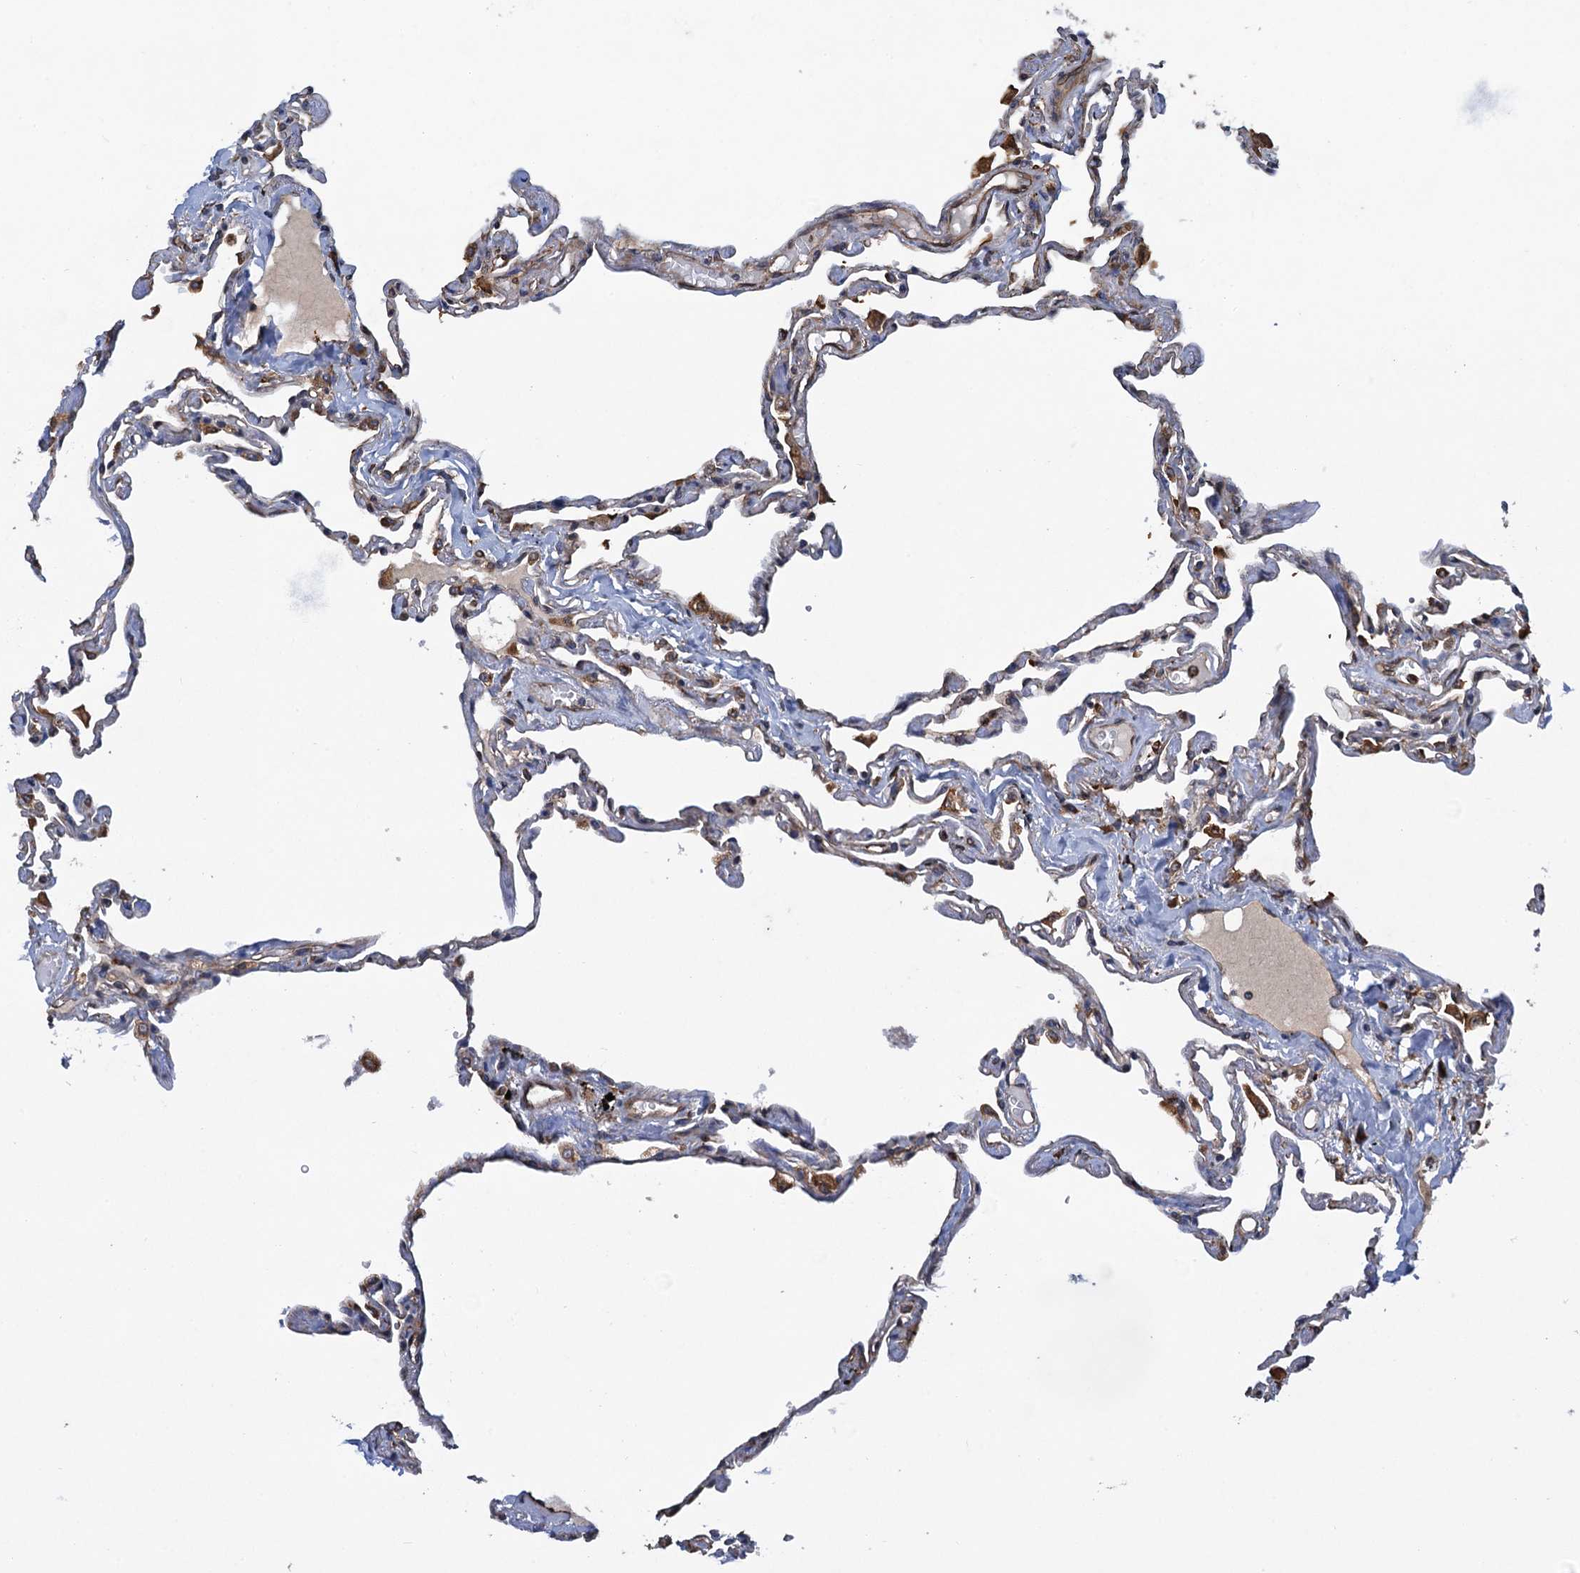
{"staining": {"intensity": "weak", "quantity": "<25%", "location": "cytoplasmic/membranous"}, "tissue": "lung", "cell_type": "Alveolar cells", "image_type": "normal", "snomed": [{"axis": "morphology", "description": "Normal tissue, NOS"}, {"axis": "topography", "description": "Lung"}], "caption": "Immunohistochemistry (IHC) image of benign lung: human lung stained with DAB (3,3'-diaminobenzidine) demonstrates no significant protein expression in alveolar cells. (DAB (3,3'-diaminobenzidine) immunohistochemistry, high magnification).", "gene": "ARMC5", "patient": {"sex": "female", "age": 67}}